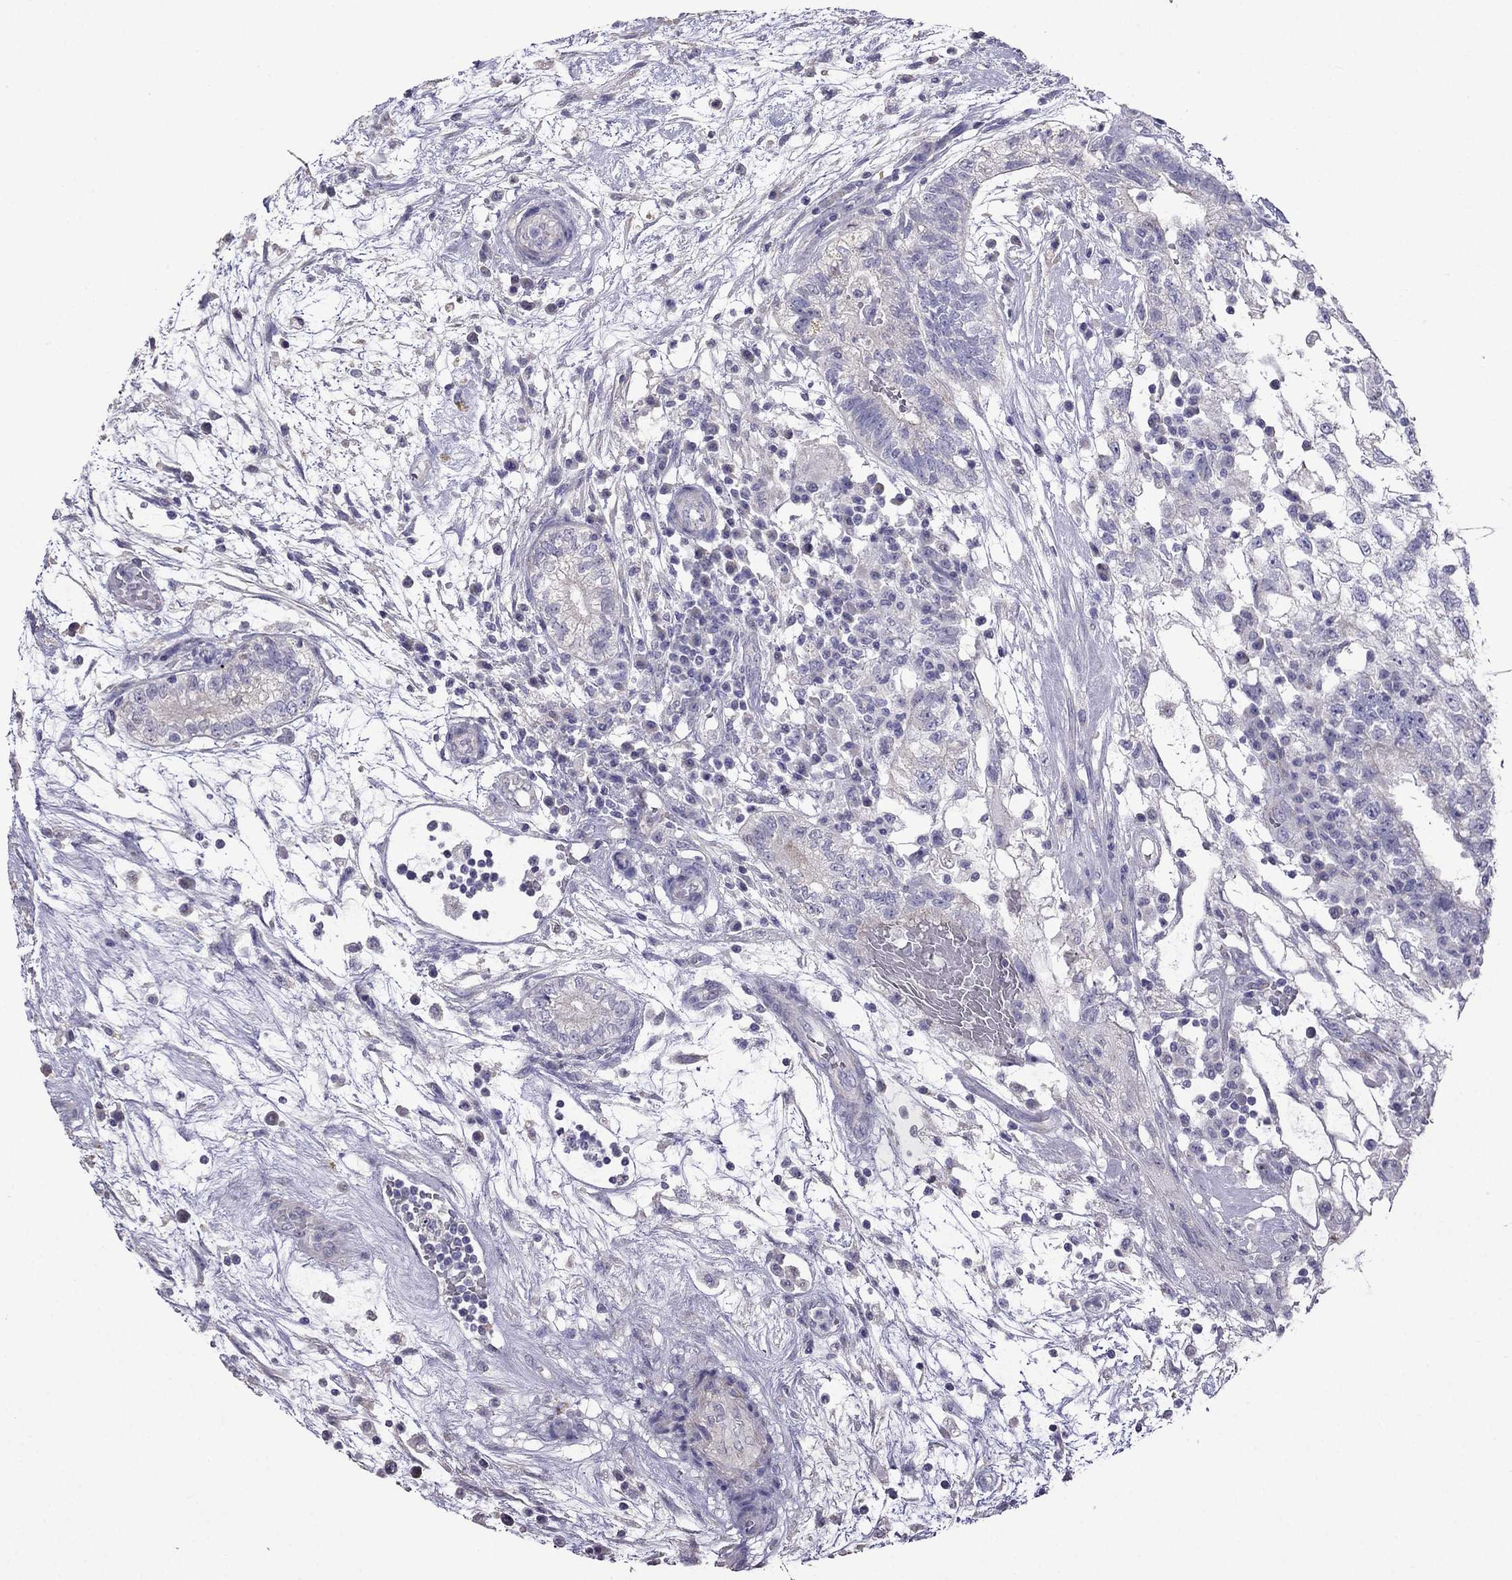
{"staining": {"intensity": "negative", "quantity": "none", "location": "none"}, "tissue": "testis cancer", "cell_type": "Tumor cells", "image_type": "cancer", "snomed": [{"axis": "morphology", "description": "Normal tissue, NOS"}, {"axis": "morphology", "description": "Carcinoma, Embryonal, NOS"}, {"axis": "topography", "description": "Testis"}, {"axis": "topography", "description": "Epididymis"}], "caption": "Histopathology image shows no protein positivity in tumor cells of embryonal carcinoma (testis) tissue.", "gene": "AK5", "patient": {"sex": "male", "age": 32}}